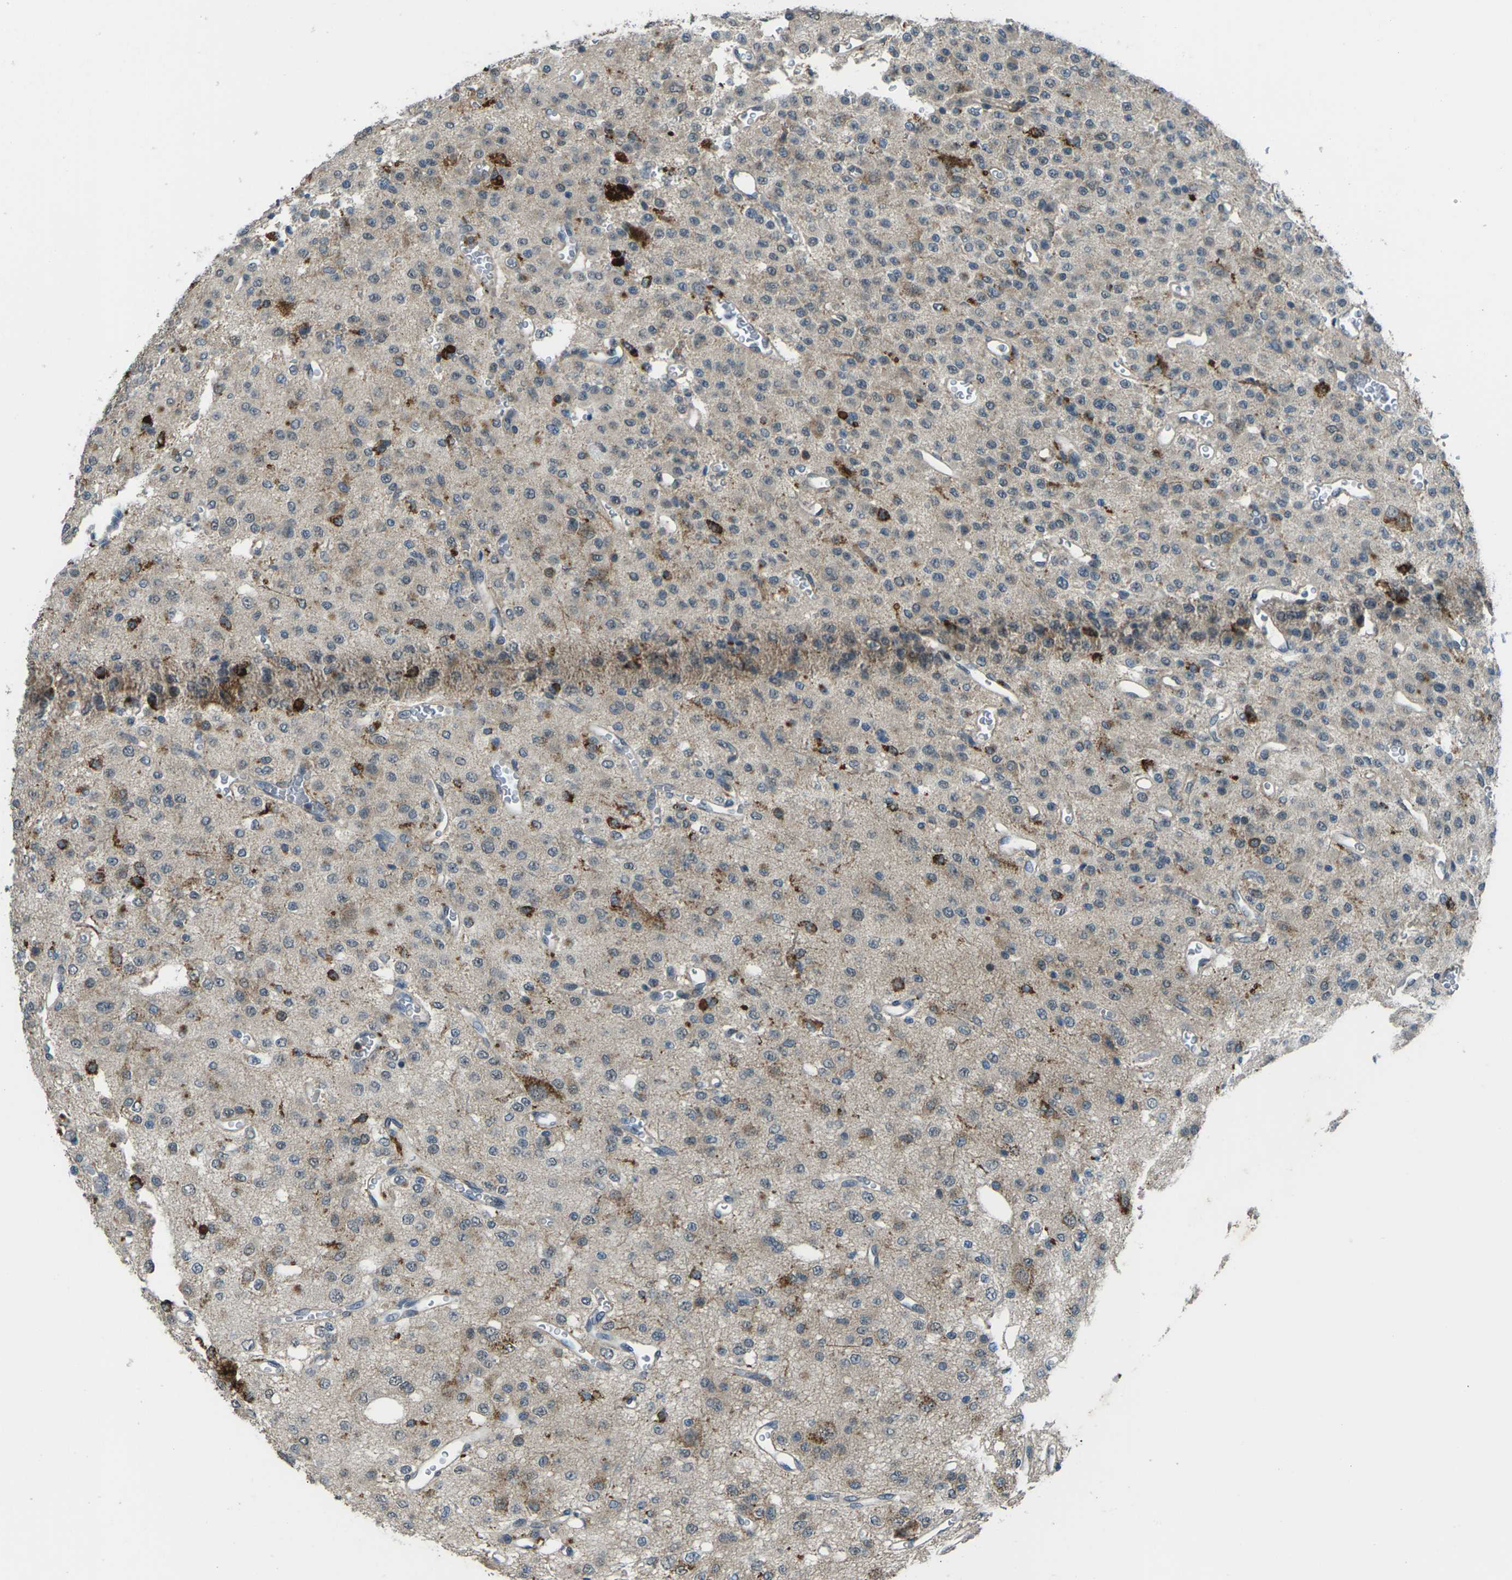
{"staining": {"intensity": "weak", "quantity": "<25%", "location": "cytoplasmic/membranous"}, "tissue": "glioma", "cell_type": "Tumor cells", "image_type": "cancer", "snomed": [{"axis": "morphology", "description": "Glioma, malignant, Low grade"}, {"axis": "topography", "description": "Brain"}], "caption": "The image displays no significant staining in tumor cells of low-grade glioma (malignant).", "gene": "SLC31A2", "patient": {"sex": "male", "age": 38}}